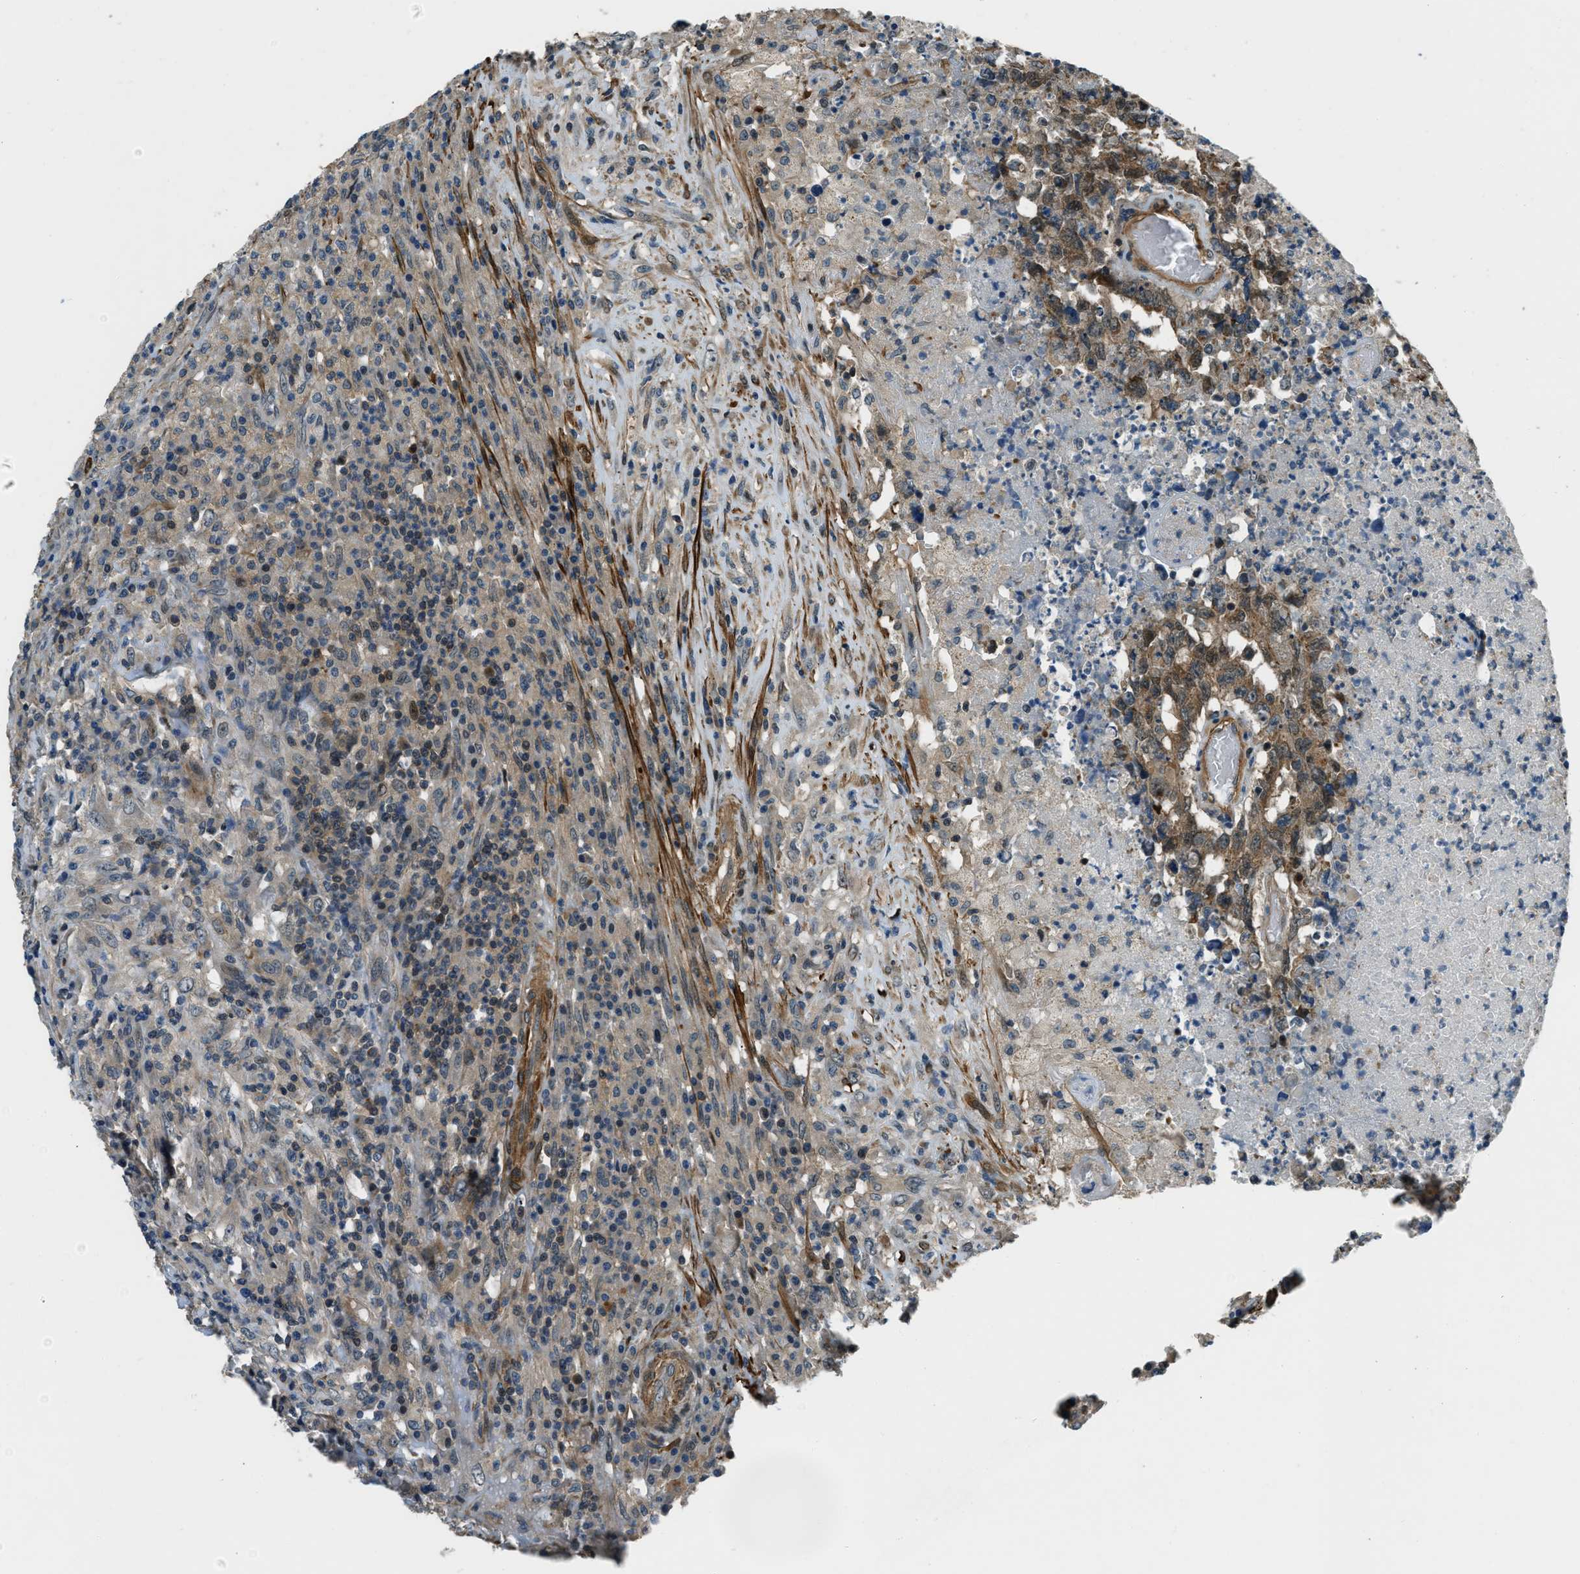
{"staining": {"intensity": "moderate", "quantity": ">75%", "location": "cytoplasmic/membranous"}, "tissue": "testis cancer", "cell_type": "Tumor cells", "image_type": "cancer", "snomed": [{"axis": "morphology", "description": "Necrosis, NOS"}, {"axis": "morphology", "description": "Carcinoma, Embryonal, NOS"}, {"axis": "topography", "description": "Testis"}], "caption": "Tumor cells reveal moderate cytoplasmic/membranous staining in approximately >75% of cells in embryonal carcinoma (testis).", "gene": "NUDCD3", "patient": {"sex": "male", "age": 19}}